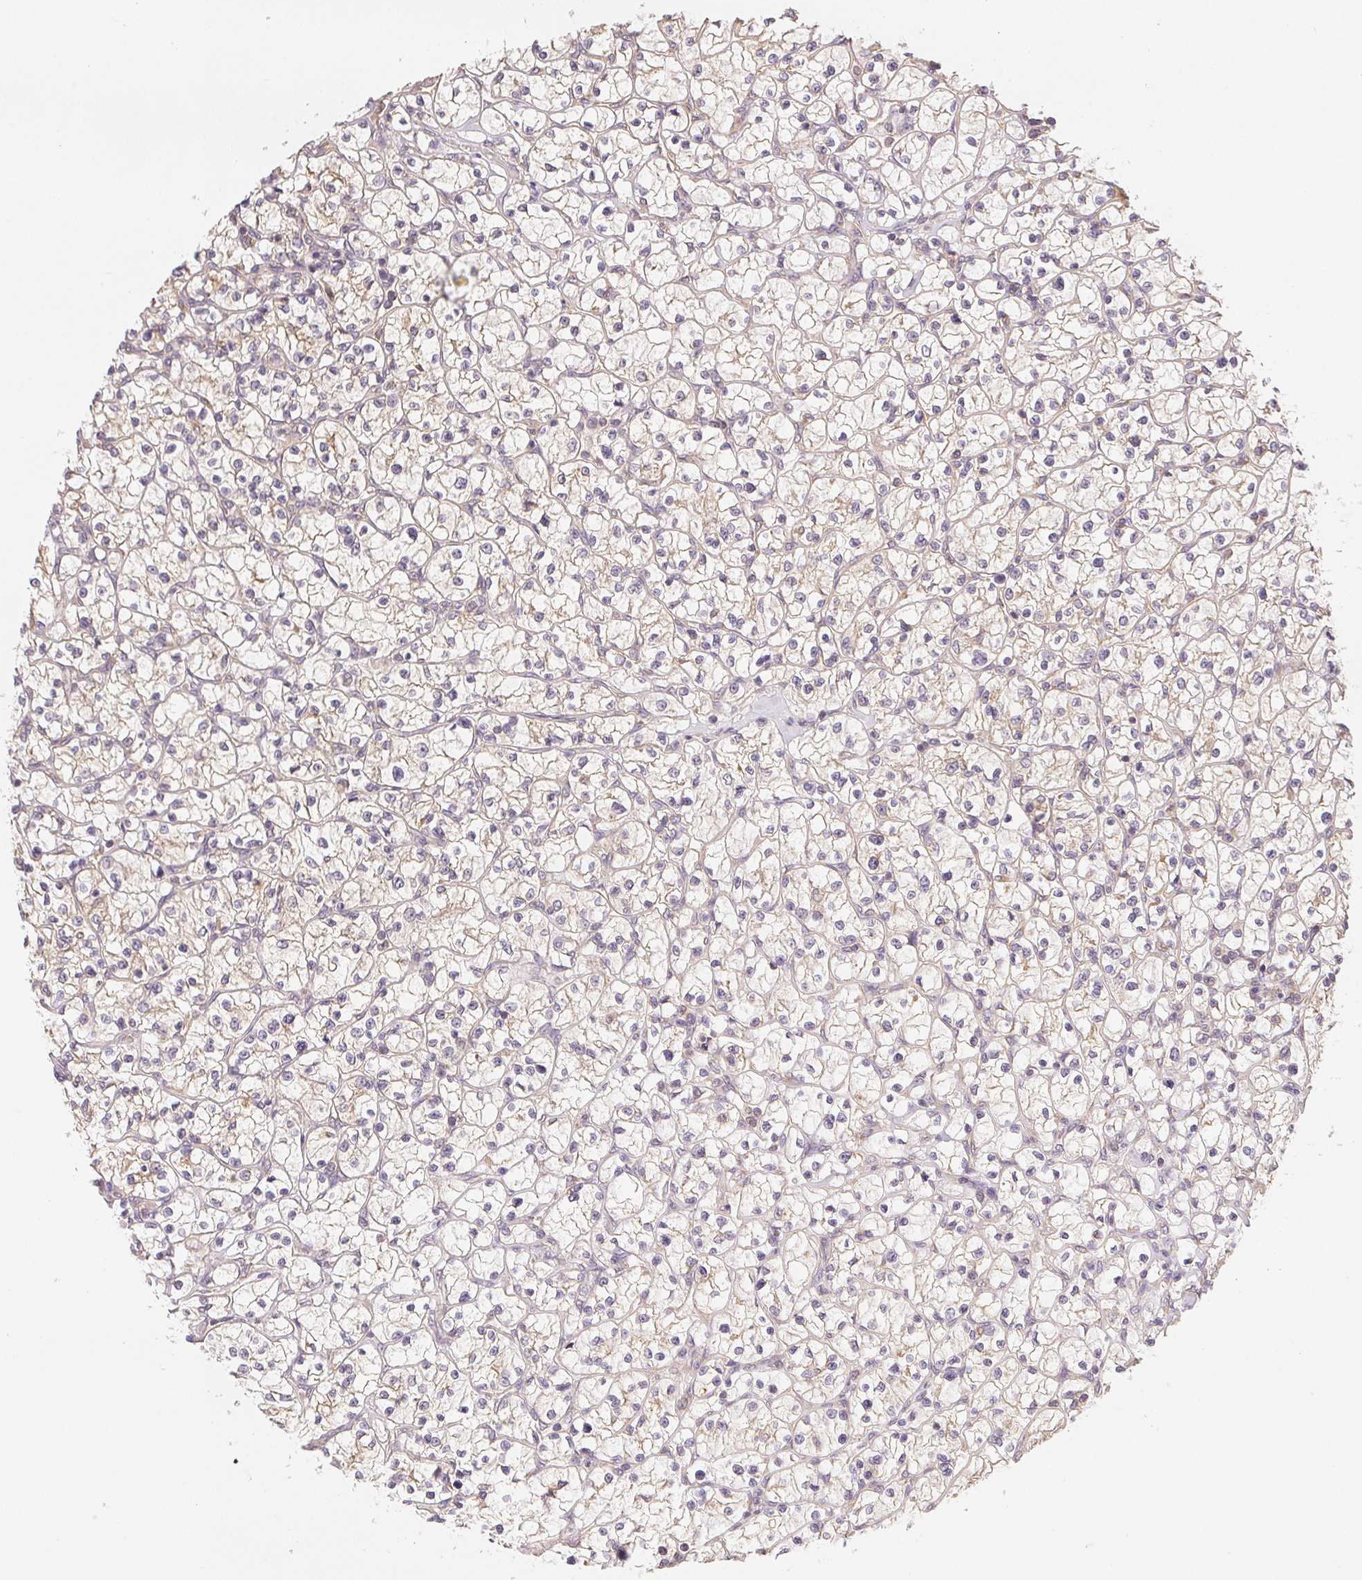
{"staining": {"intensity": "weak", "quantity": "<25%", "location": "cytoplasmic/membranous"}, "tissue": "renal cancer", "cell_type": "Tumor cells", "image_type": "cancer", "snomed": [{"axis": "morphology", "description": "Adenocarcinoma, NOS"}, {"axis": "topography", "description": "Kidney"}], "caption": "A high-resolution micrograph shows immunohistochemistry staining of renal cancer, which shows no significant positivity in tumor cells.", "gene": "SEZ6L2", "patient": {"sex": "female", "age": 64}}